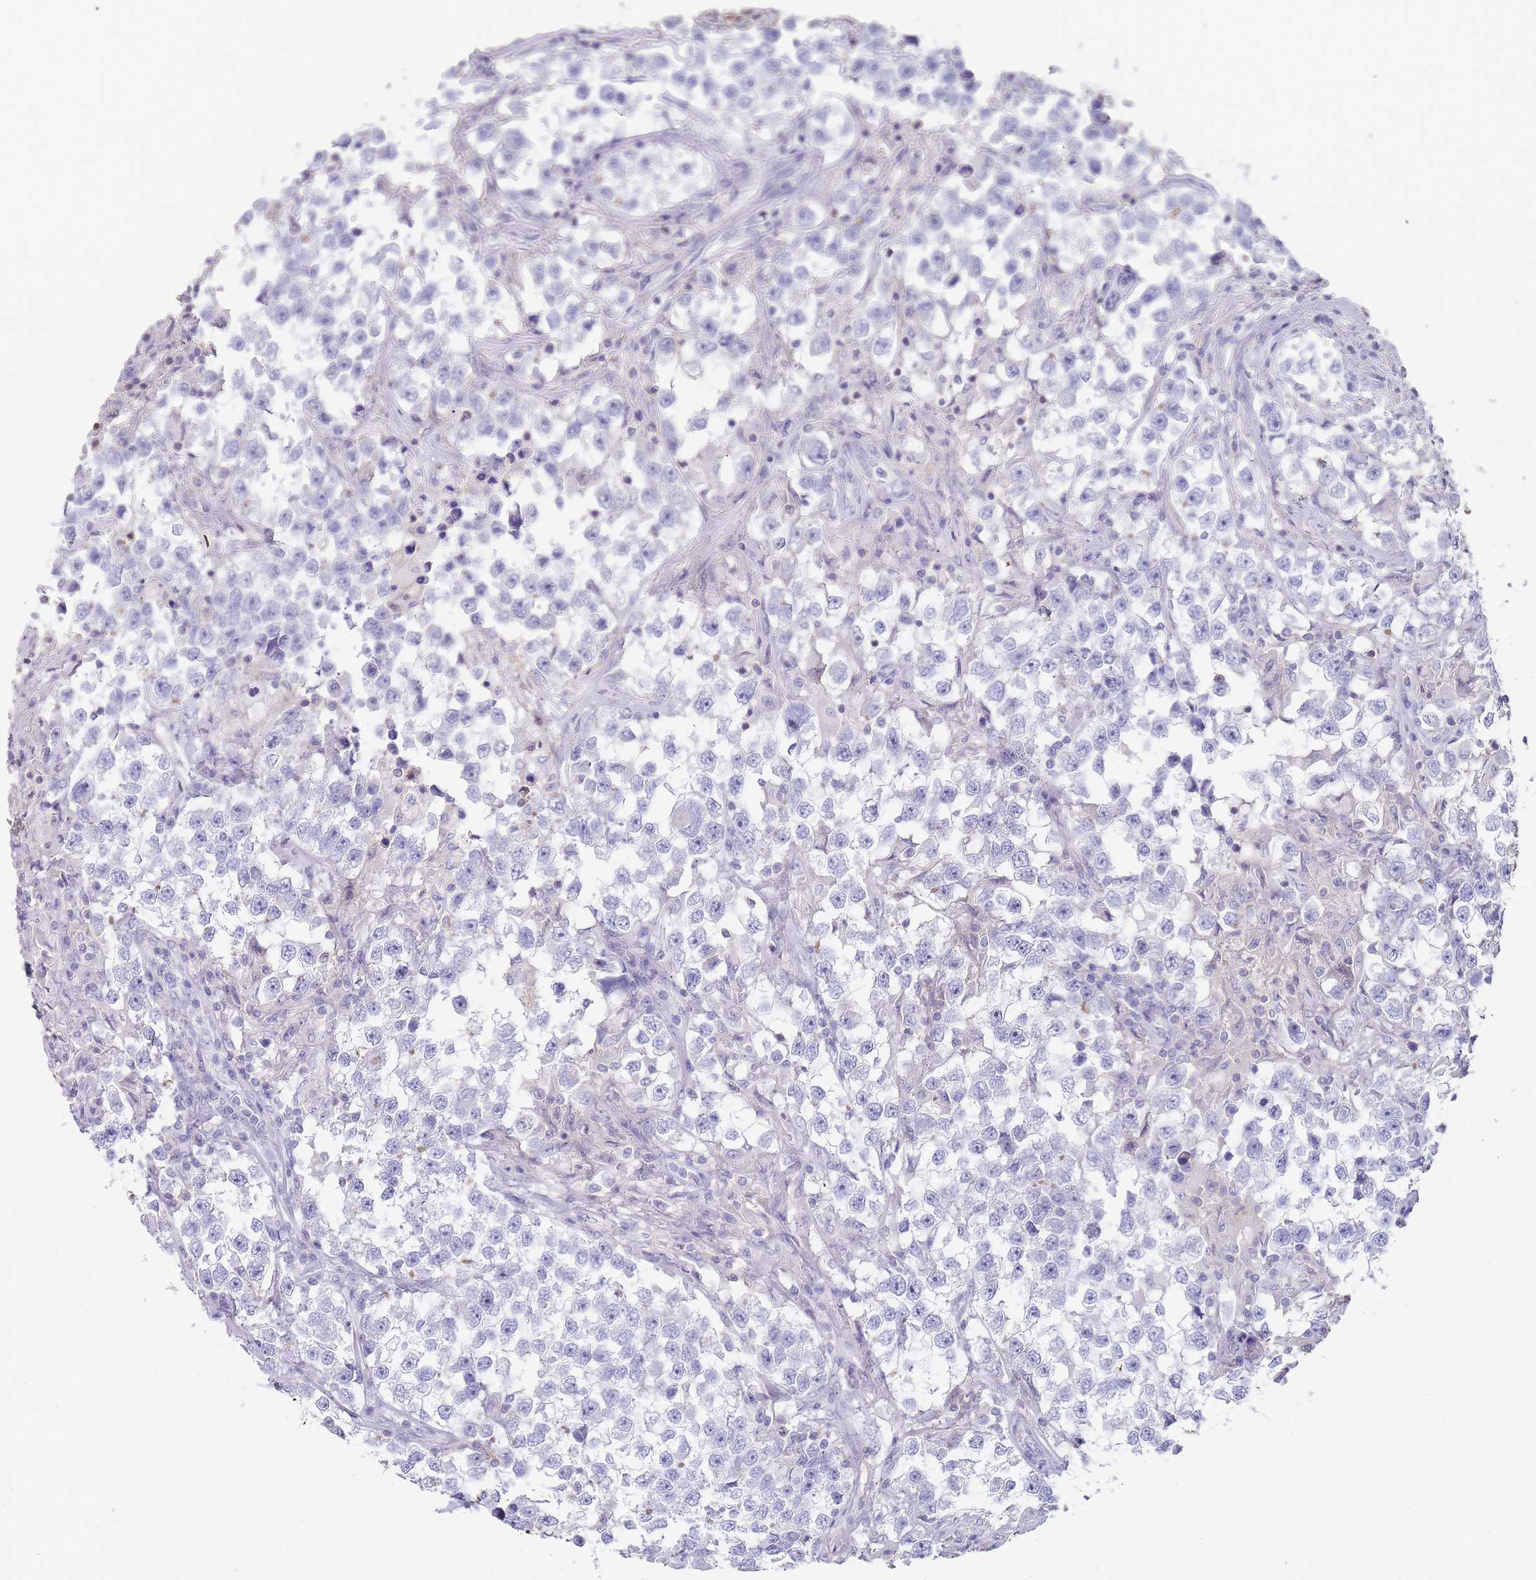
{"staining": {"intensity": "negative", "quantity": "none", "location": "none"}, "tissue": "testis cancer", "cell_type": "Tumor cells", "image_type": "cancer", "snomed": [{"axis": "morphology", "description": "Seminoma, NOS"}, {"axis": "topography", "description": "Testis"}], "caption": "This micrograph is of testis seminoma stained with immunohistochemistry (IHC) to label a protein in brown with the nuclei are counter-stained blue. There is no staining in tumor cells.", "gene": "NOP14", "patient": {"sex": "male", "age": 46}}